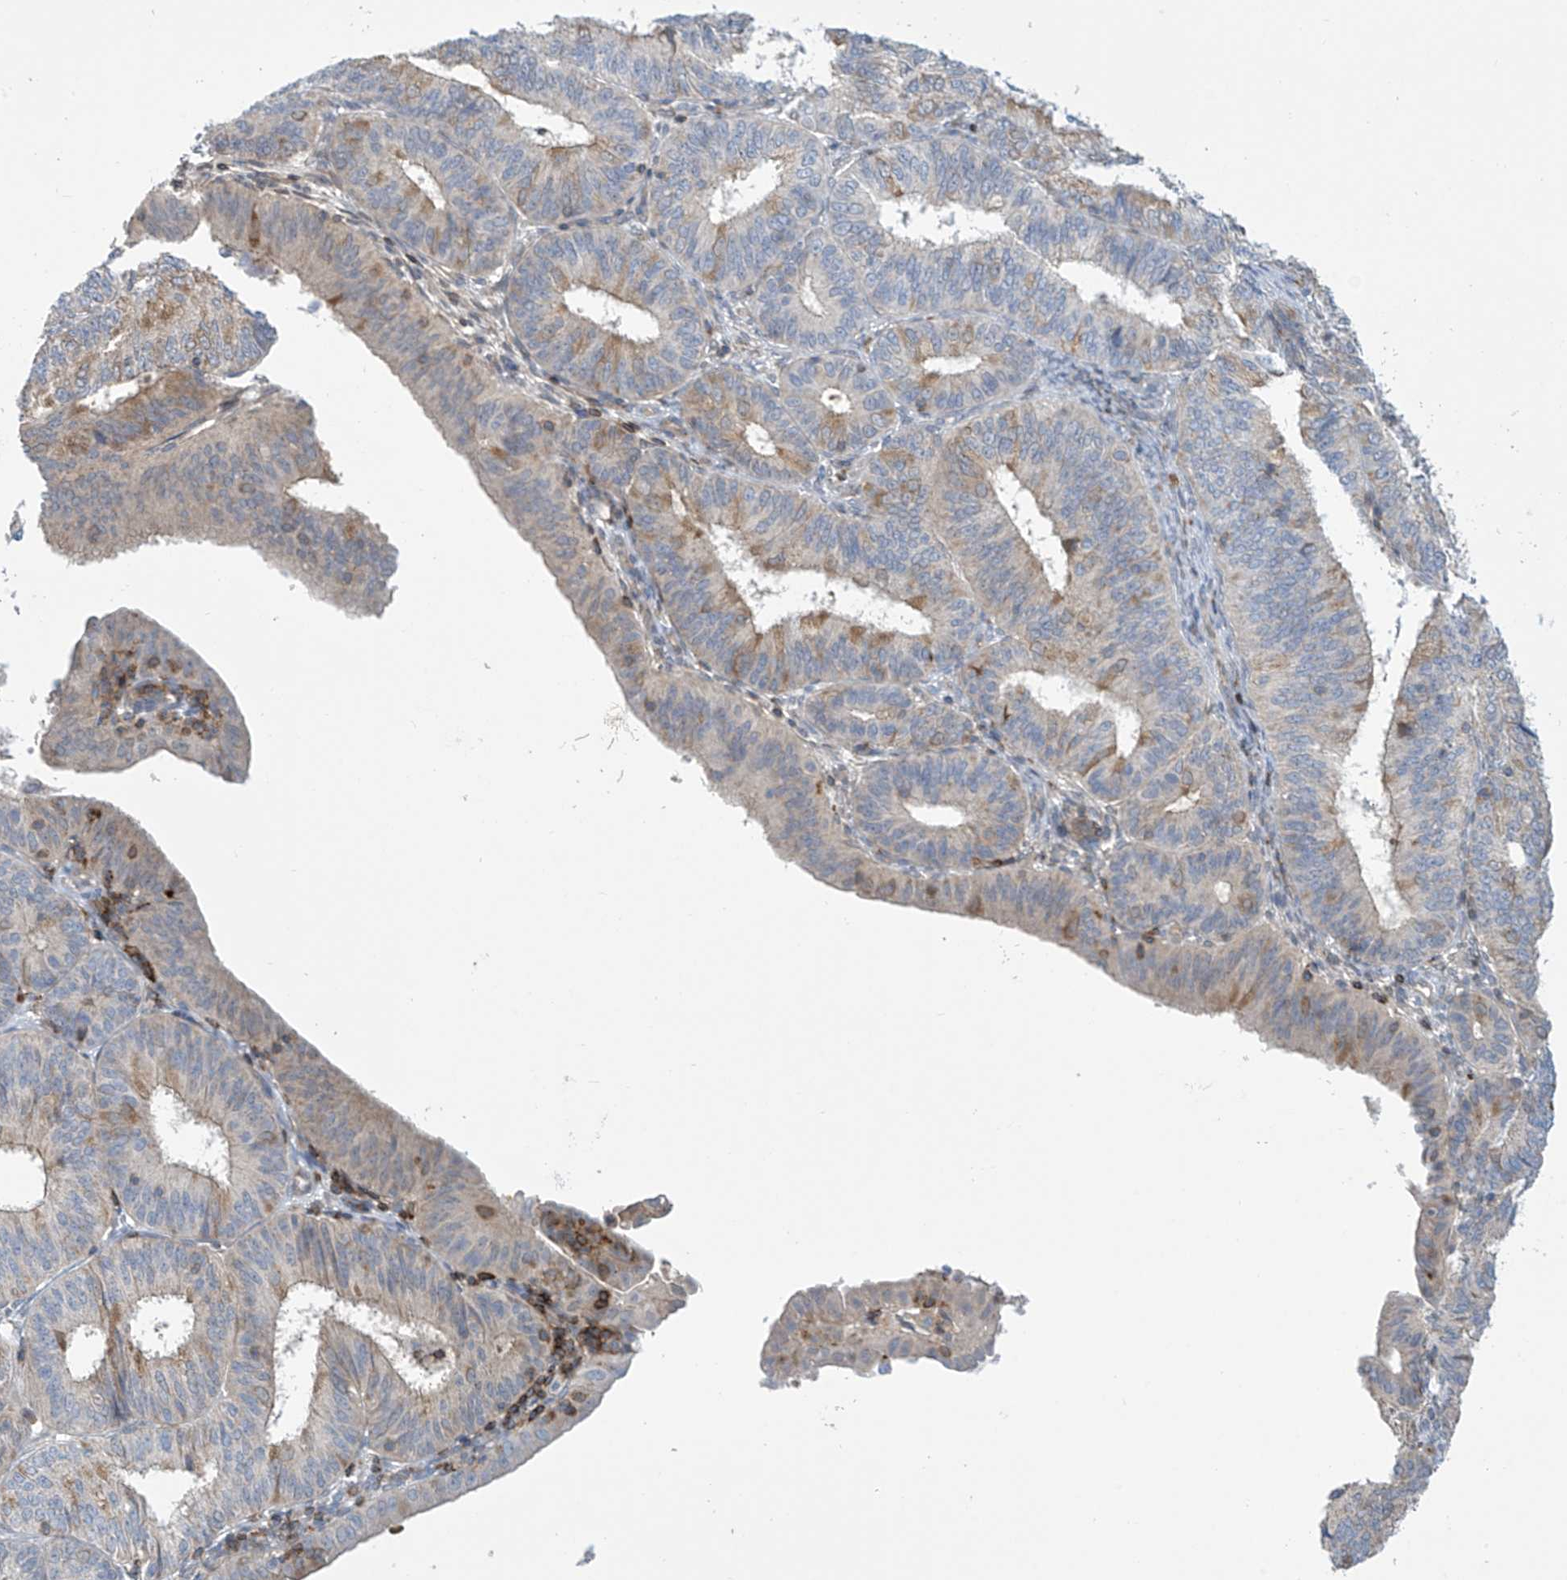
{"staining": {"intensity": "weak", "quantity": "<25%", "location": "cytoplasmic/membranous"}, "tissue": "endometrial cancer", "cell_type": "Tumor cells", "image_type": "cancer", "snomed": [{"axis": "morphology", "description": "Adenocarcinoma, NOS"}, {"axis": "topography", "description": "Endometrium"}], "caption": "DAB (3,3'-diaminobenzidine) immunohistochemical staining of endometrial cancer (adenocarcinoma) displays no significant staining in tumor cells.", "gene": "IBA57", "patient": {"sex": "female", "age": 51}}